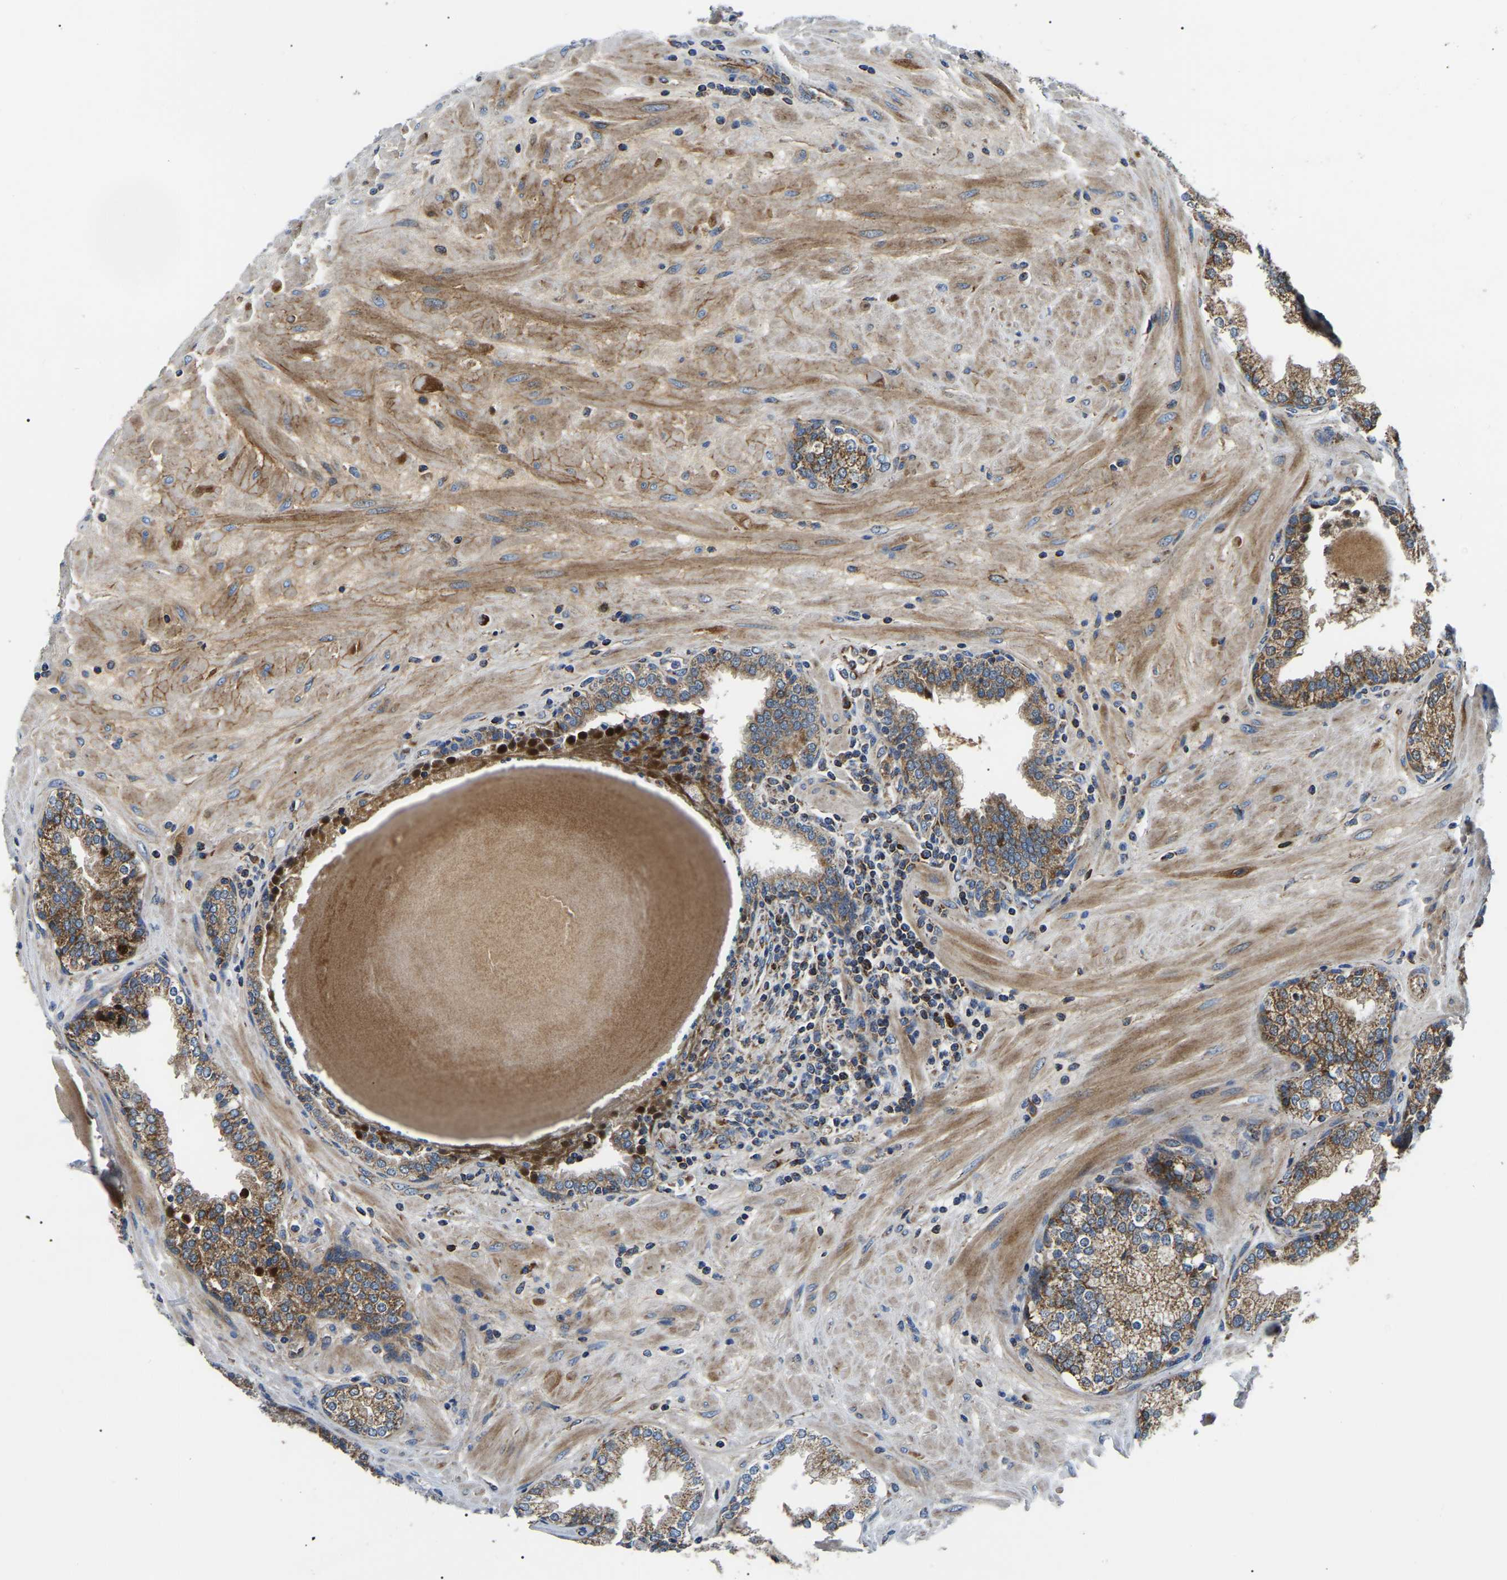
{"staining": {"intensity": "moderate", "quantity": ">75%", "location": "cytoplasmic/membranous"}, "tissue": "prostate", "cell_type": "Glandular cells", "image_type": "normal", "snomed": [{"axis": "morphology", "description": "Normal tissue, NOS"}, {"axis": "topography", "description": "Prostate"}], "caption": "A brown stain labels moderate cytoplasmic/membranous expression of a protein in glandular cells of benign prostate. (DAB IHC with brightfield microscopy, high magnification).", "gene": "PPM1E", "patient": {"sex": "male", "age": 51}}